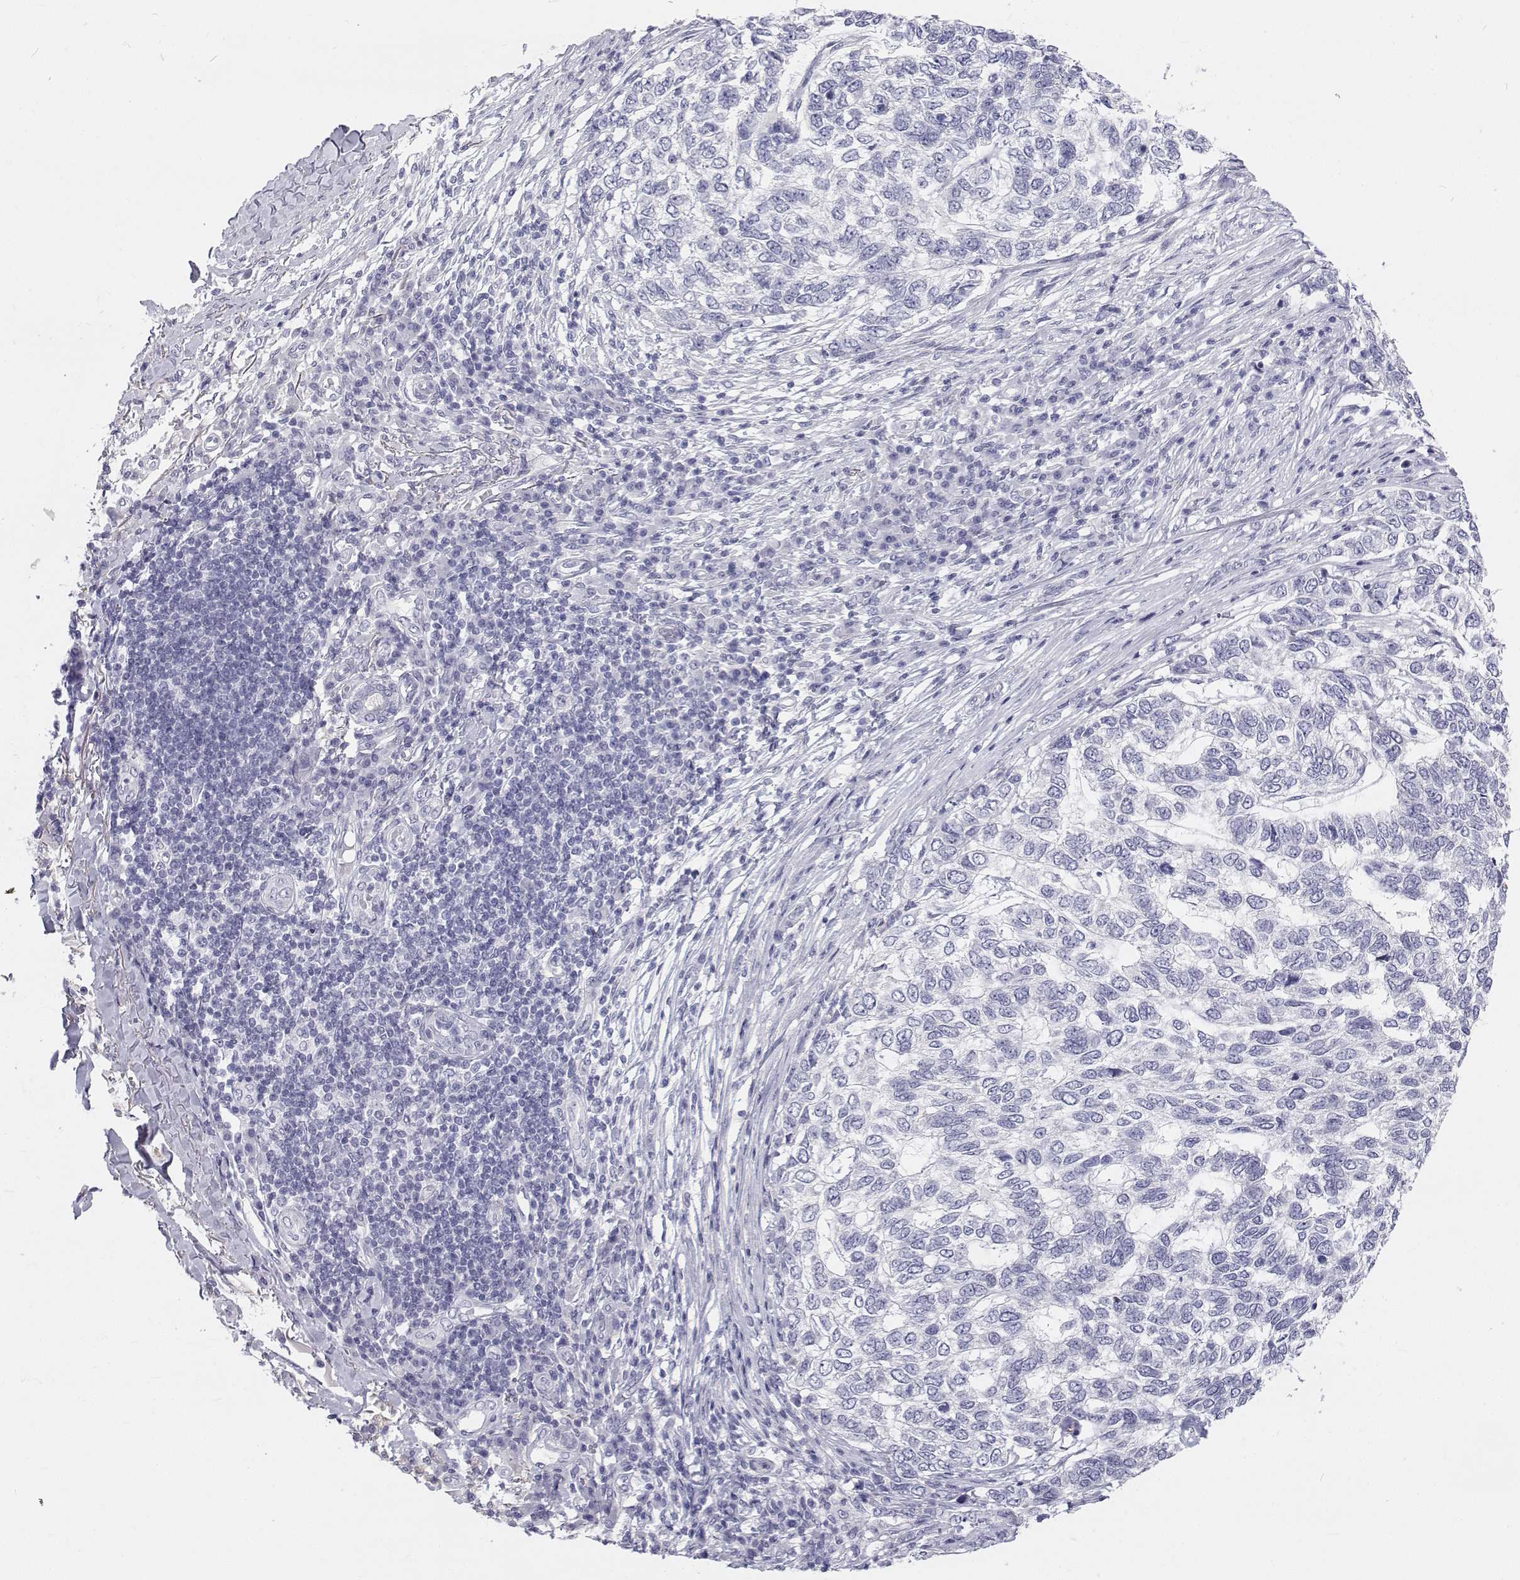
{"staining": {"intensity": "negative", "quantity": "none", "location": "none"}, "tissue": "skin cancer", "cell_type": "Tumor cells", "image_type": "cancer", "snomed": [{"axis": "morphology", "description": "Basal cell carcinoma"}, {"axis": "topography", "description": "Skin"}], "caption": "The immunohistochemistry micrograph has no significant positivity in tumor cells of skin cancer (basal cell carcinoma) tissue.", "gene": "TTN", "patient": {"sex": "female", "age": 65}}